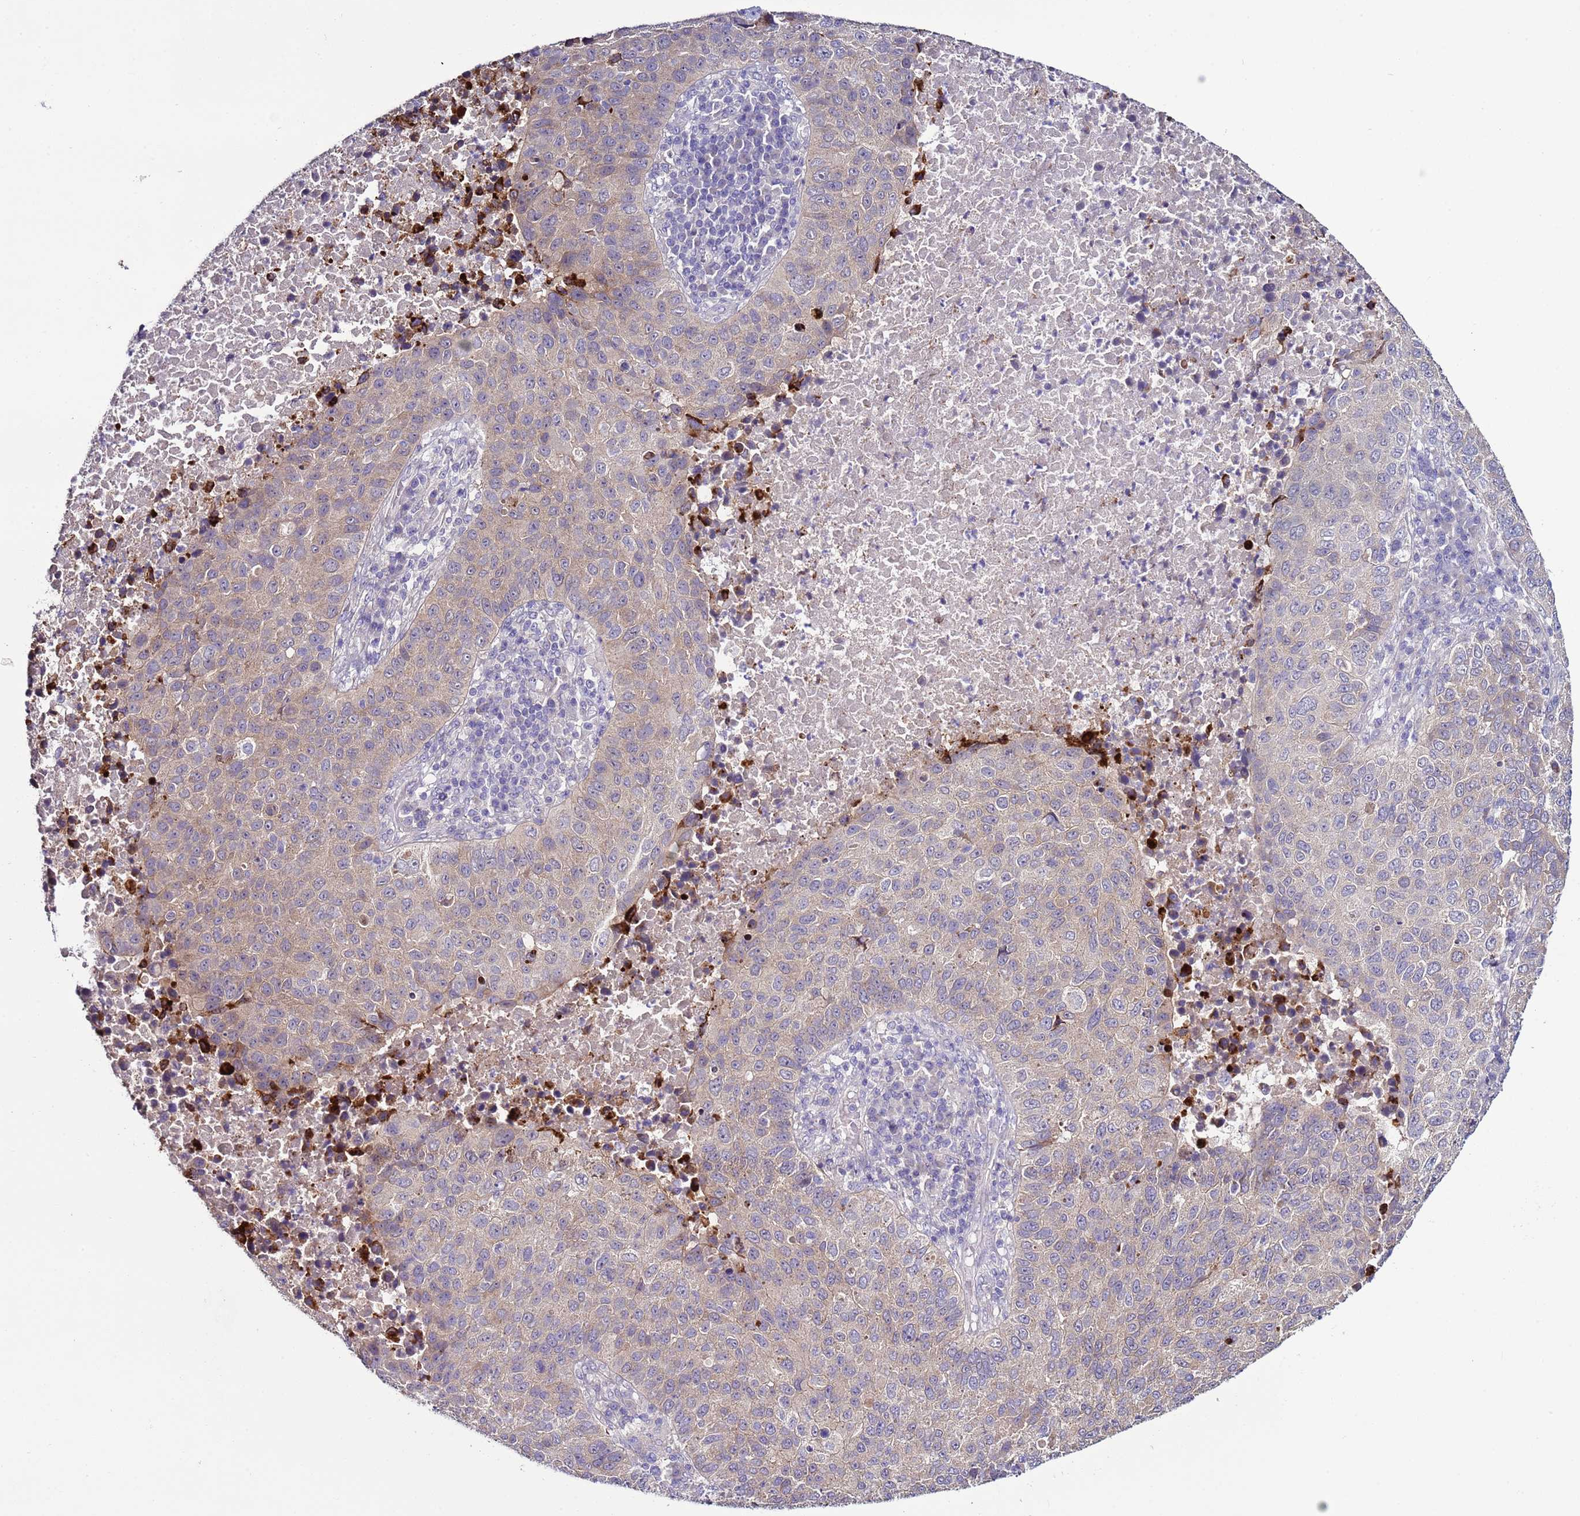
{"staining": {"intensity": "weak", "quantity": "<25%", "location": "cytoplasmic/membranous"}, "tissue": "lung cancer", "cell_type": "Tumor cells", "image_type": "cancer", "snomed": [{"axis": "morphology", "description": "Squamous cell carcinoma, NOS"}, {"axis": "topography", "description": "Lung"}], "caption": "A high-resolution image shows IHC staining of lung cancer, which shows no significant staining in tumor cells.", "gene": "RABL2B", "patient": {"sex": "male", "age": 73}}